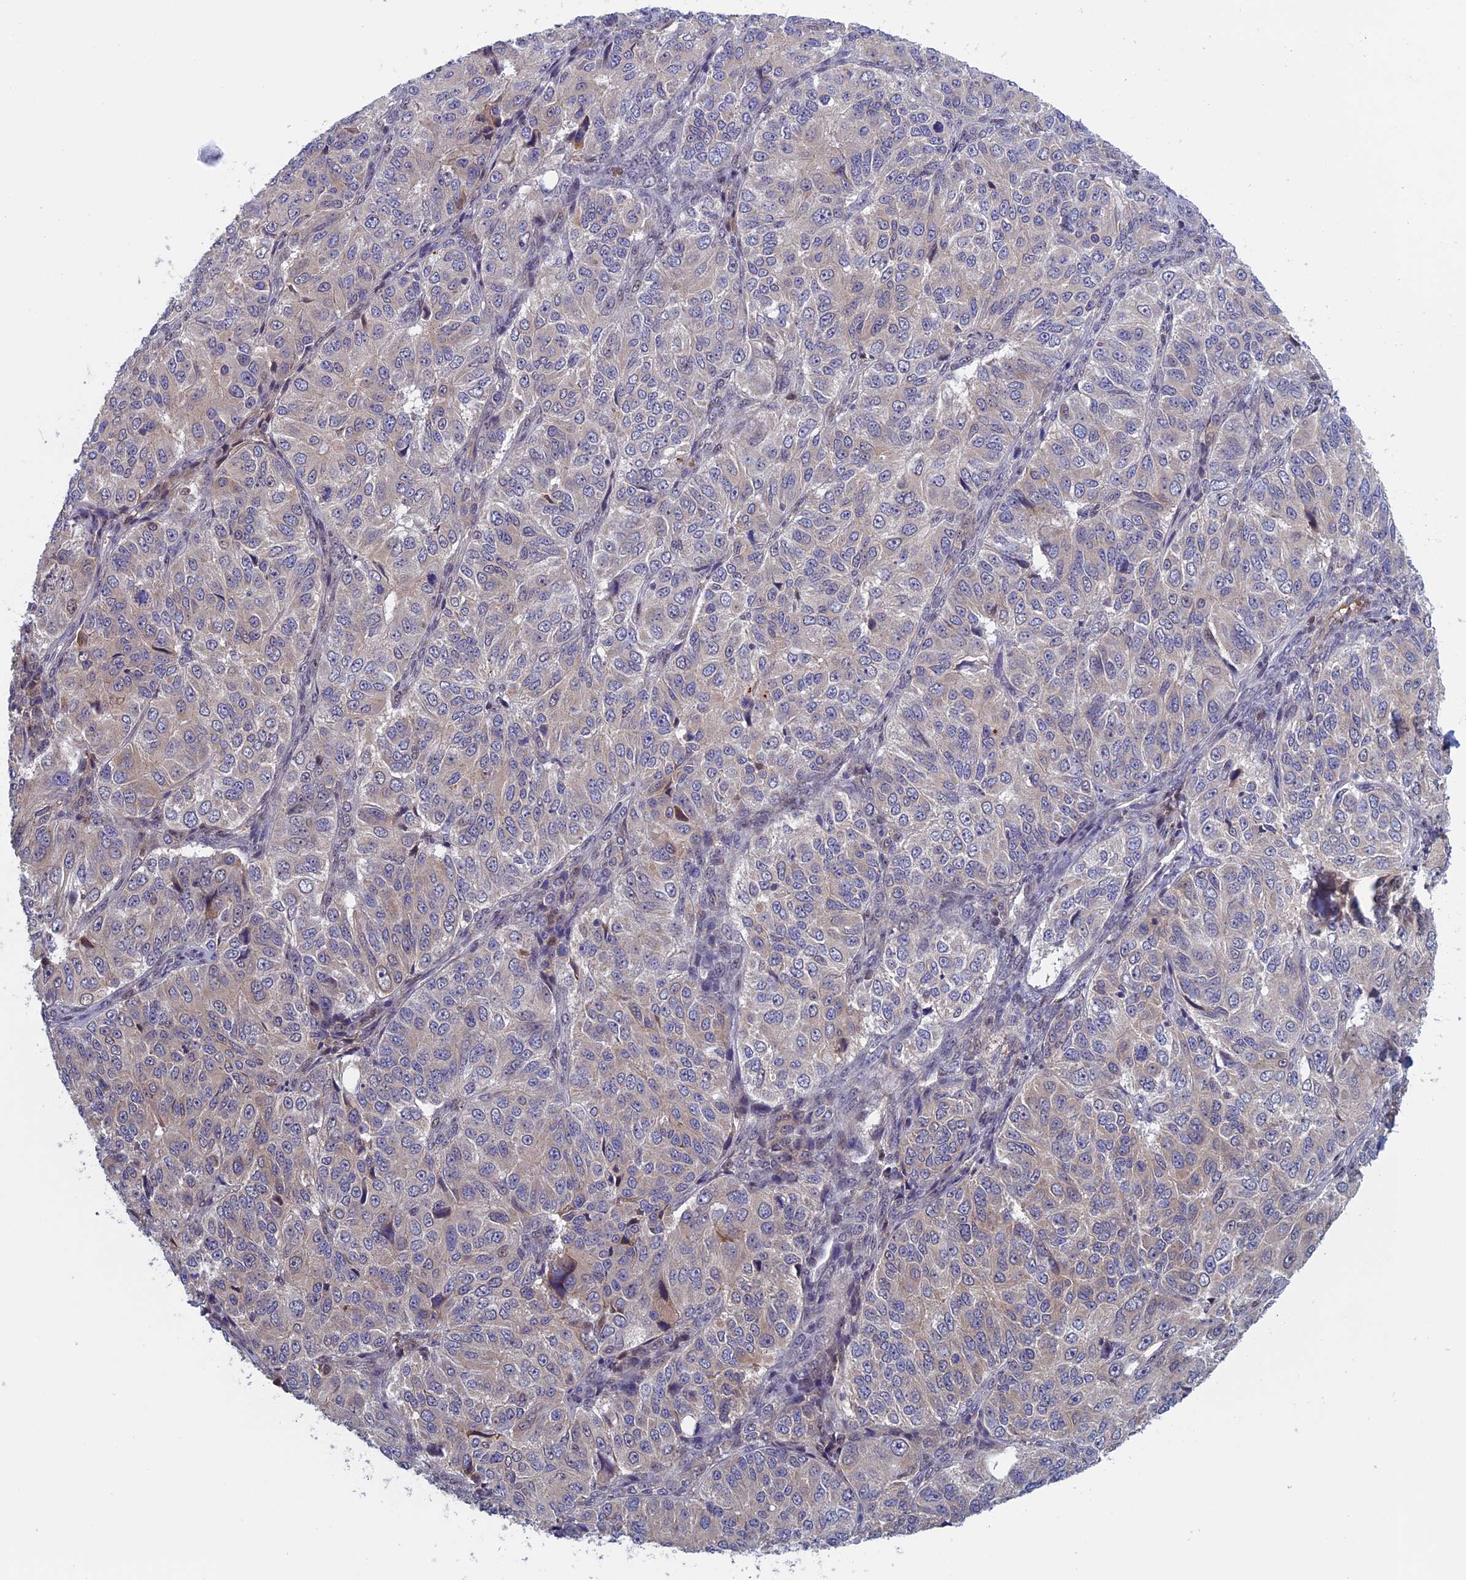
{"staining": {"intensity": "negative", "quantity": "none", "location": "none"}, "tissue": "ovarian cancer", "cell_type": "Tumor cells", "image_type": "cancer", "snomed": [{"axis": "morphology", "description": "Carcinoma, endometroid"}, {"axis": "topography", "description": "Ovary"}], "caption": "Histopathology image shows no protein expression in tumor cells of ovarian cancer (endometroid carcinoma) tissue.", "gene": "FADS1", "patient": {"sex": "female", "age": 51}}